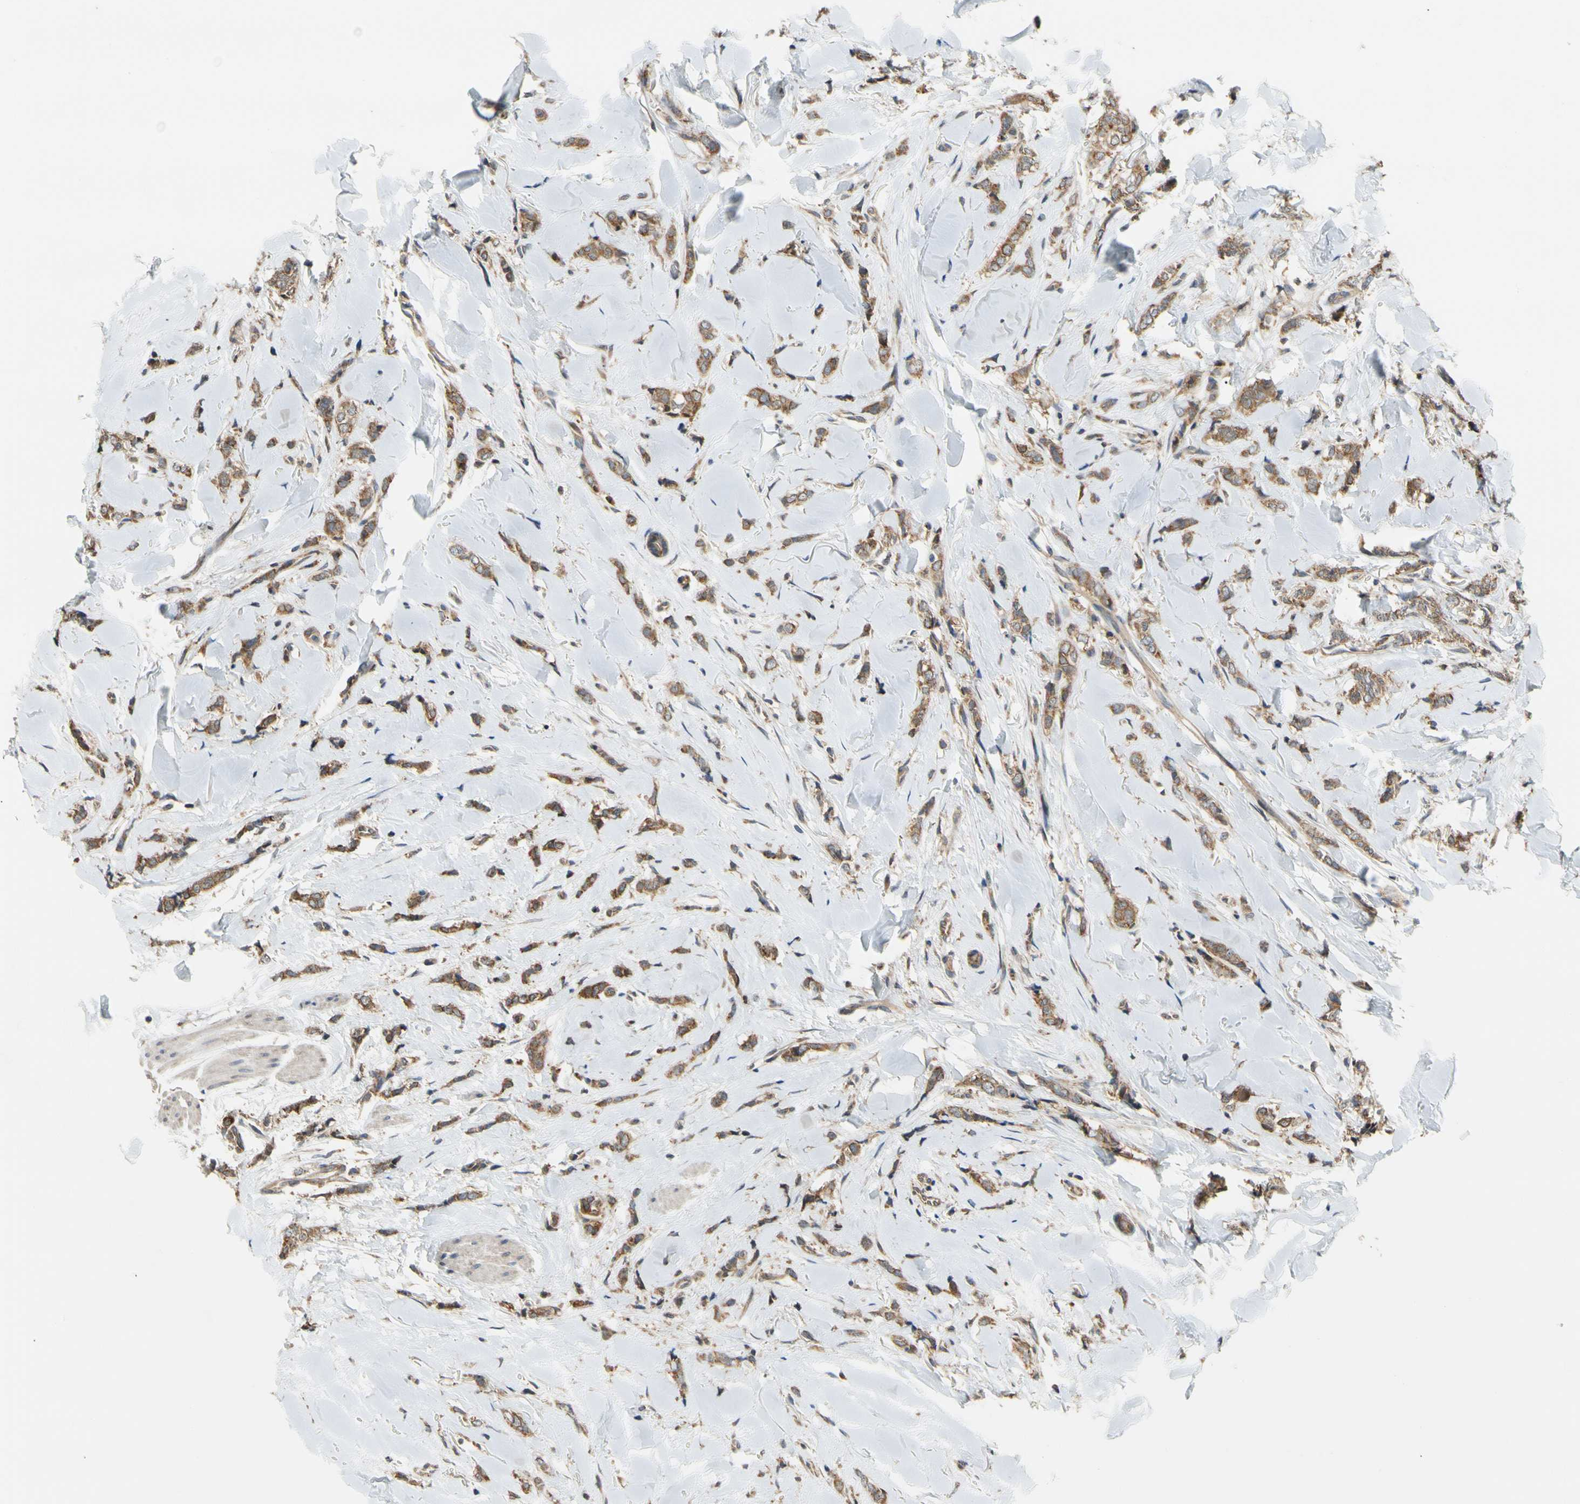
{"staining": {"intensity": "moderate", "quantity": ">75%", "location": "cytoplasmic/membranous"}, "tissue": "breast cancer", "cell_type": "Tumor cells", "image_type": "cancer", "snomed": [{"axis": "morphology", "description": "Lobular carcinoma"}, {"axis": "topography", "description": "Skin"}, {"axis": "topography", "description": "Breast"}], "caption": "The micrograph reveals immunohistochemical staining of breast cancer (lobular carcinoma). There is moderate cytoplasmic/membranous positivity is identified in about >75% of tumor cells.", "gene": "ANKHD1", "patient": {"sex": "female", "age": 46}}